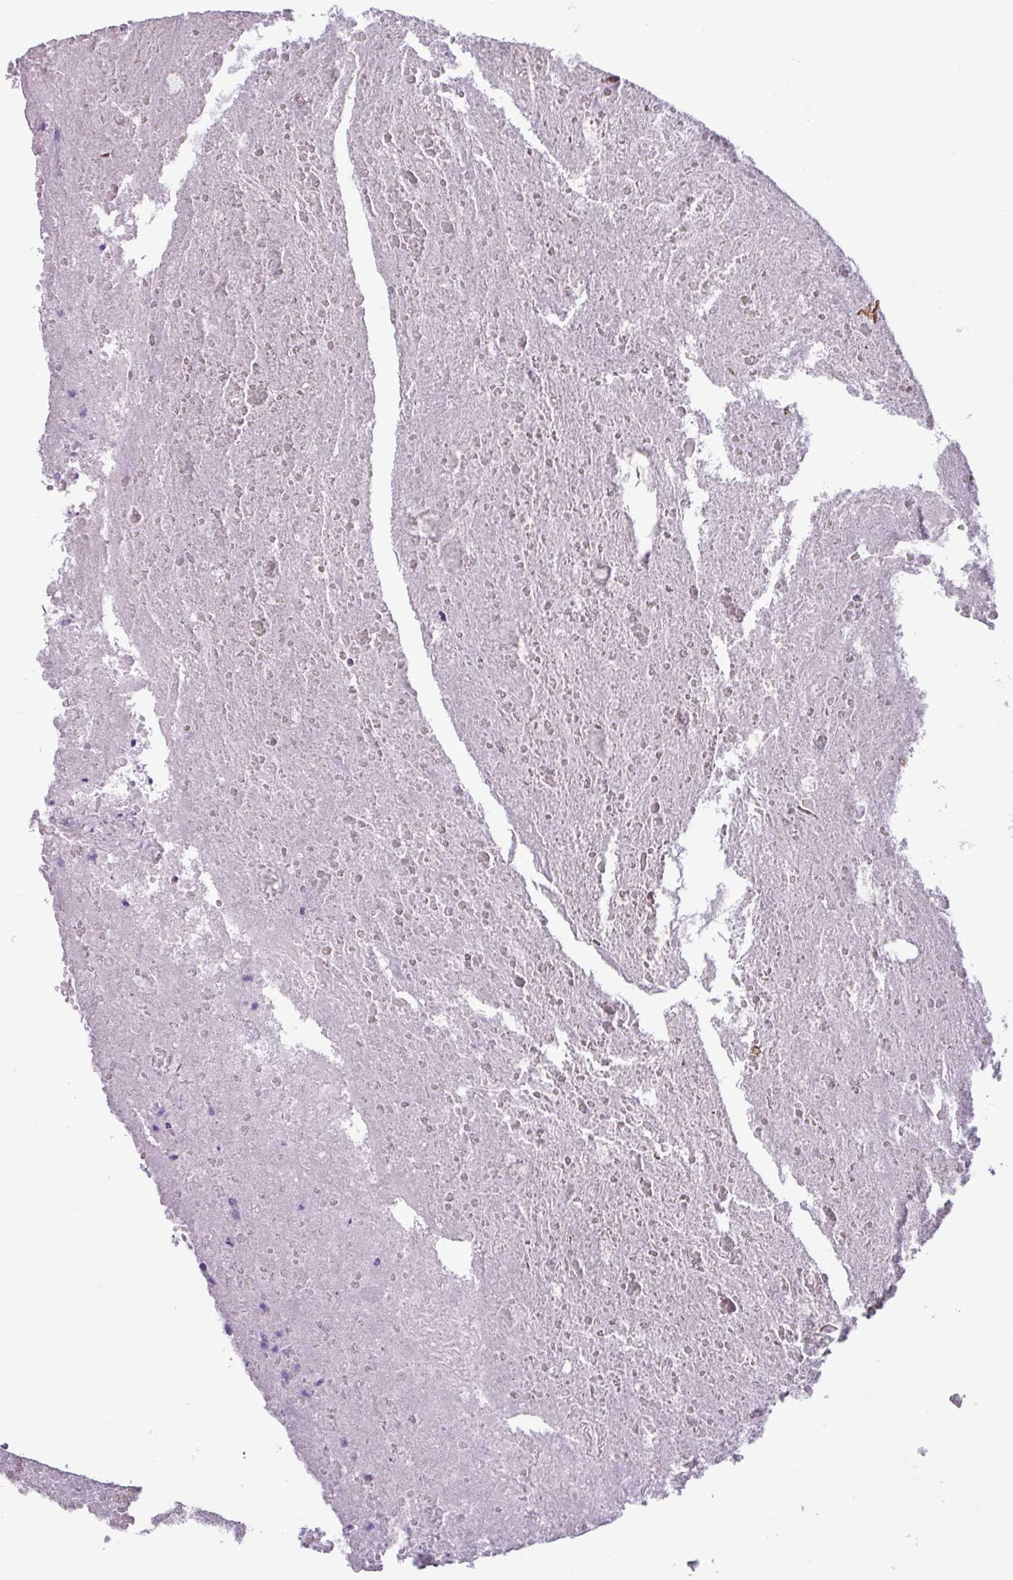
{"staining": {"intensity": "weak", "quantity": "25%-75%", "location": "nuclear"}, "tissue": "appendix", "cell_type": "Glandular cells", "image_type": "normal", "snomed": [{"axis": "morphology", "description": "Normal tissue, NOS"}, {"axis": "topography", "description": "Appendix"}], "caption": "Weak nuclear protein expression is appreciated in about 25%-75% of glandular cells in appendix. (DAB IHC with brightfield microscopy, high magnification).", "gene": "SRGAP1", "patient": {"sex": "male", "age": 83}}